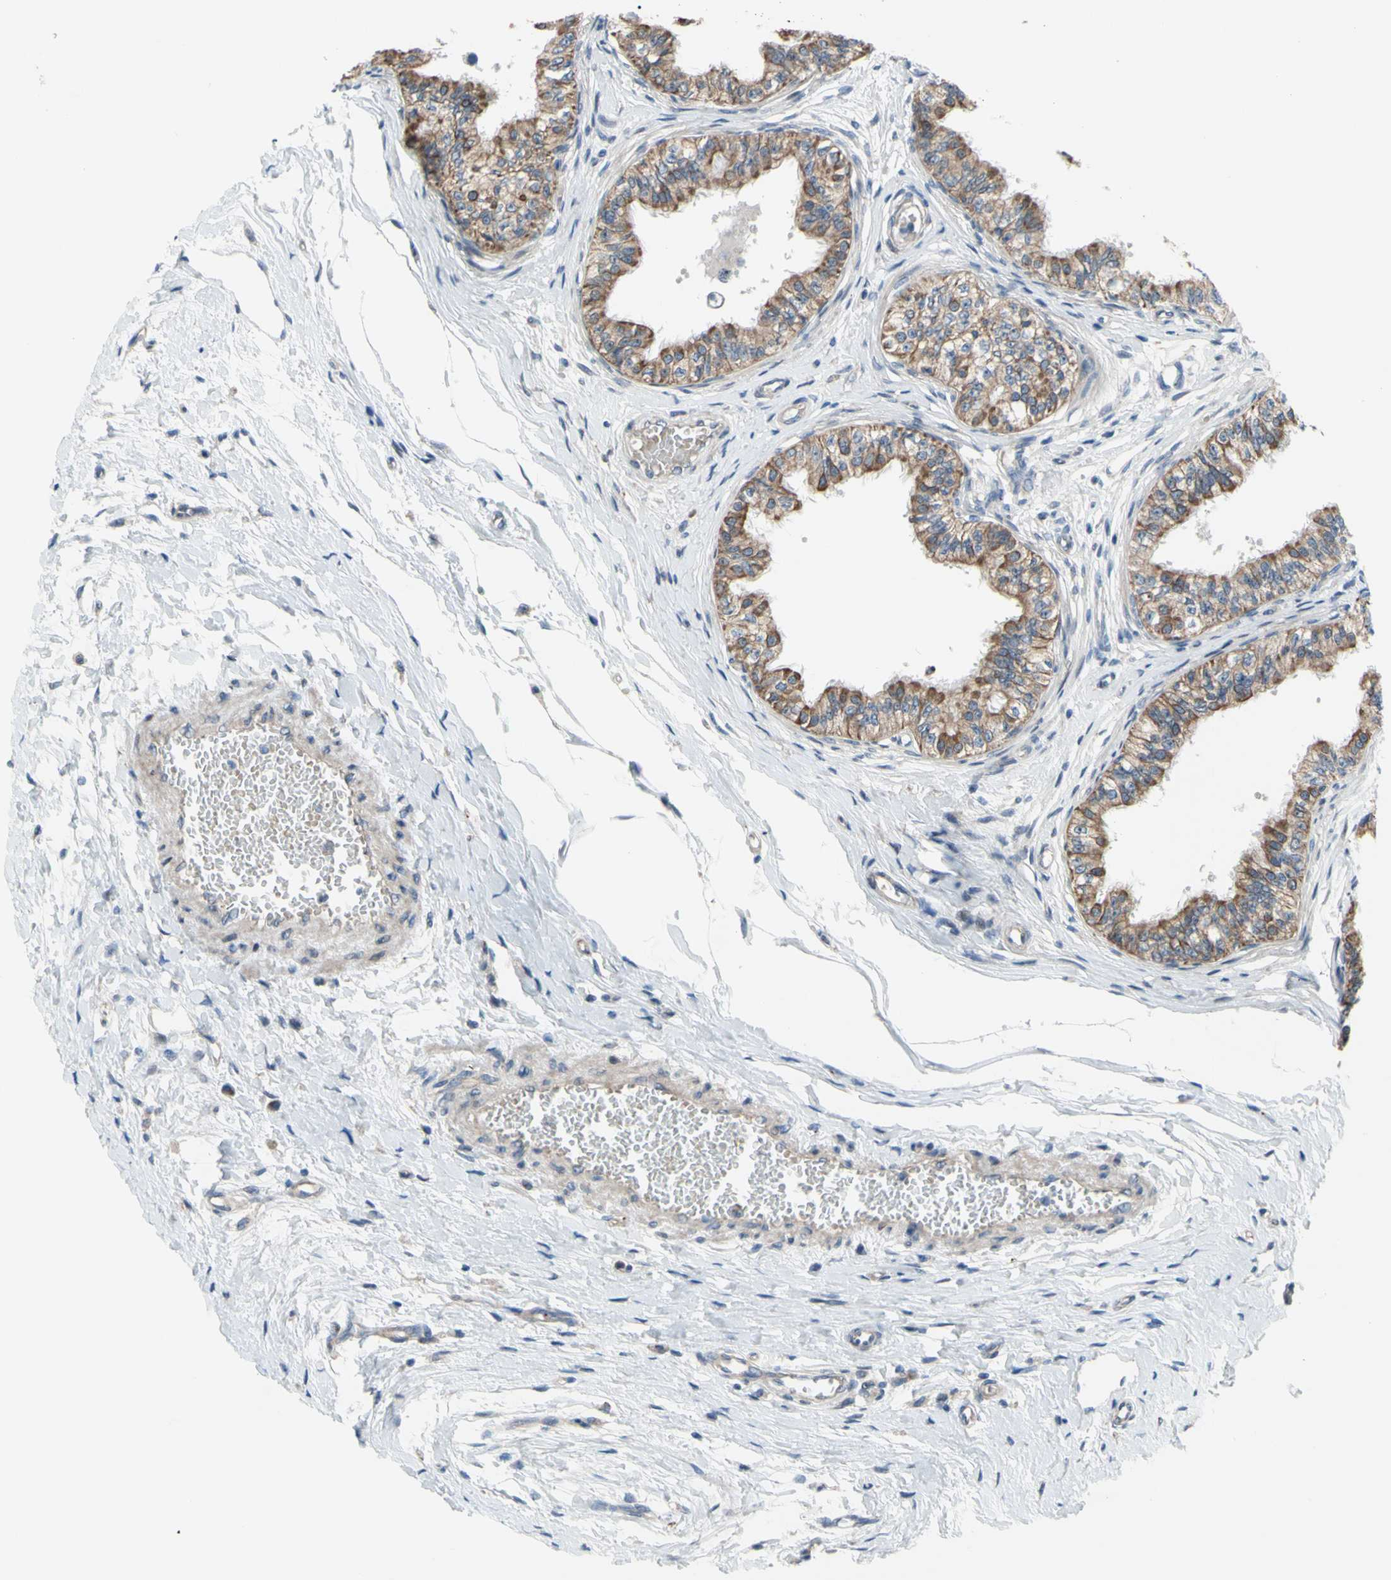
{"staining": {"intensity": "moderate", "quantity": ">75%", "location": "cytoplasmic/membranous"}, "tissue": "epididymis", "cell_type": "Glandular cells", "image_type": "normal", "snomed": [{"axis": "morphology", "description": "Normal tissue, NOS"}, {"axis": "morphology", "description": "Adenocarcinoma, metastatic, NOS"}, {"axis": "topography", "description": "Testis"}, {"axis": "topography", "description": "Epididymis"}], "caption": "Normal epididymis was stained to show a protein in brown. There is medium levels of moderate cytoplasmic/membranous staining in about >75% of glandular cells. Nuclei are stained in blue.", "gene": "GRAMD2B", "patient": {"sex": "male", "age": 26}}